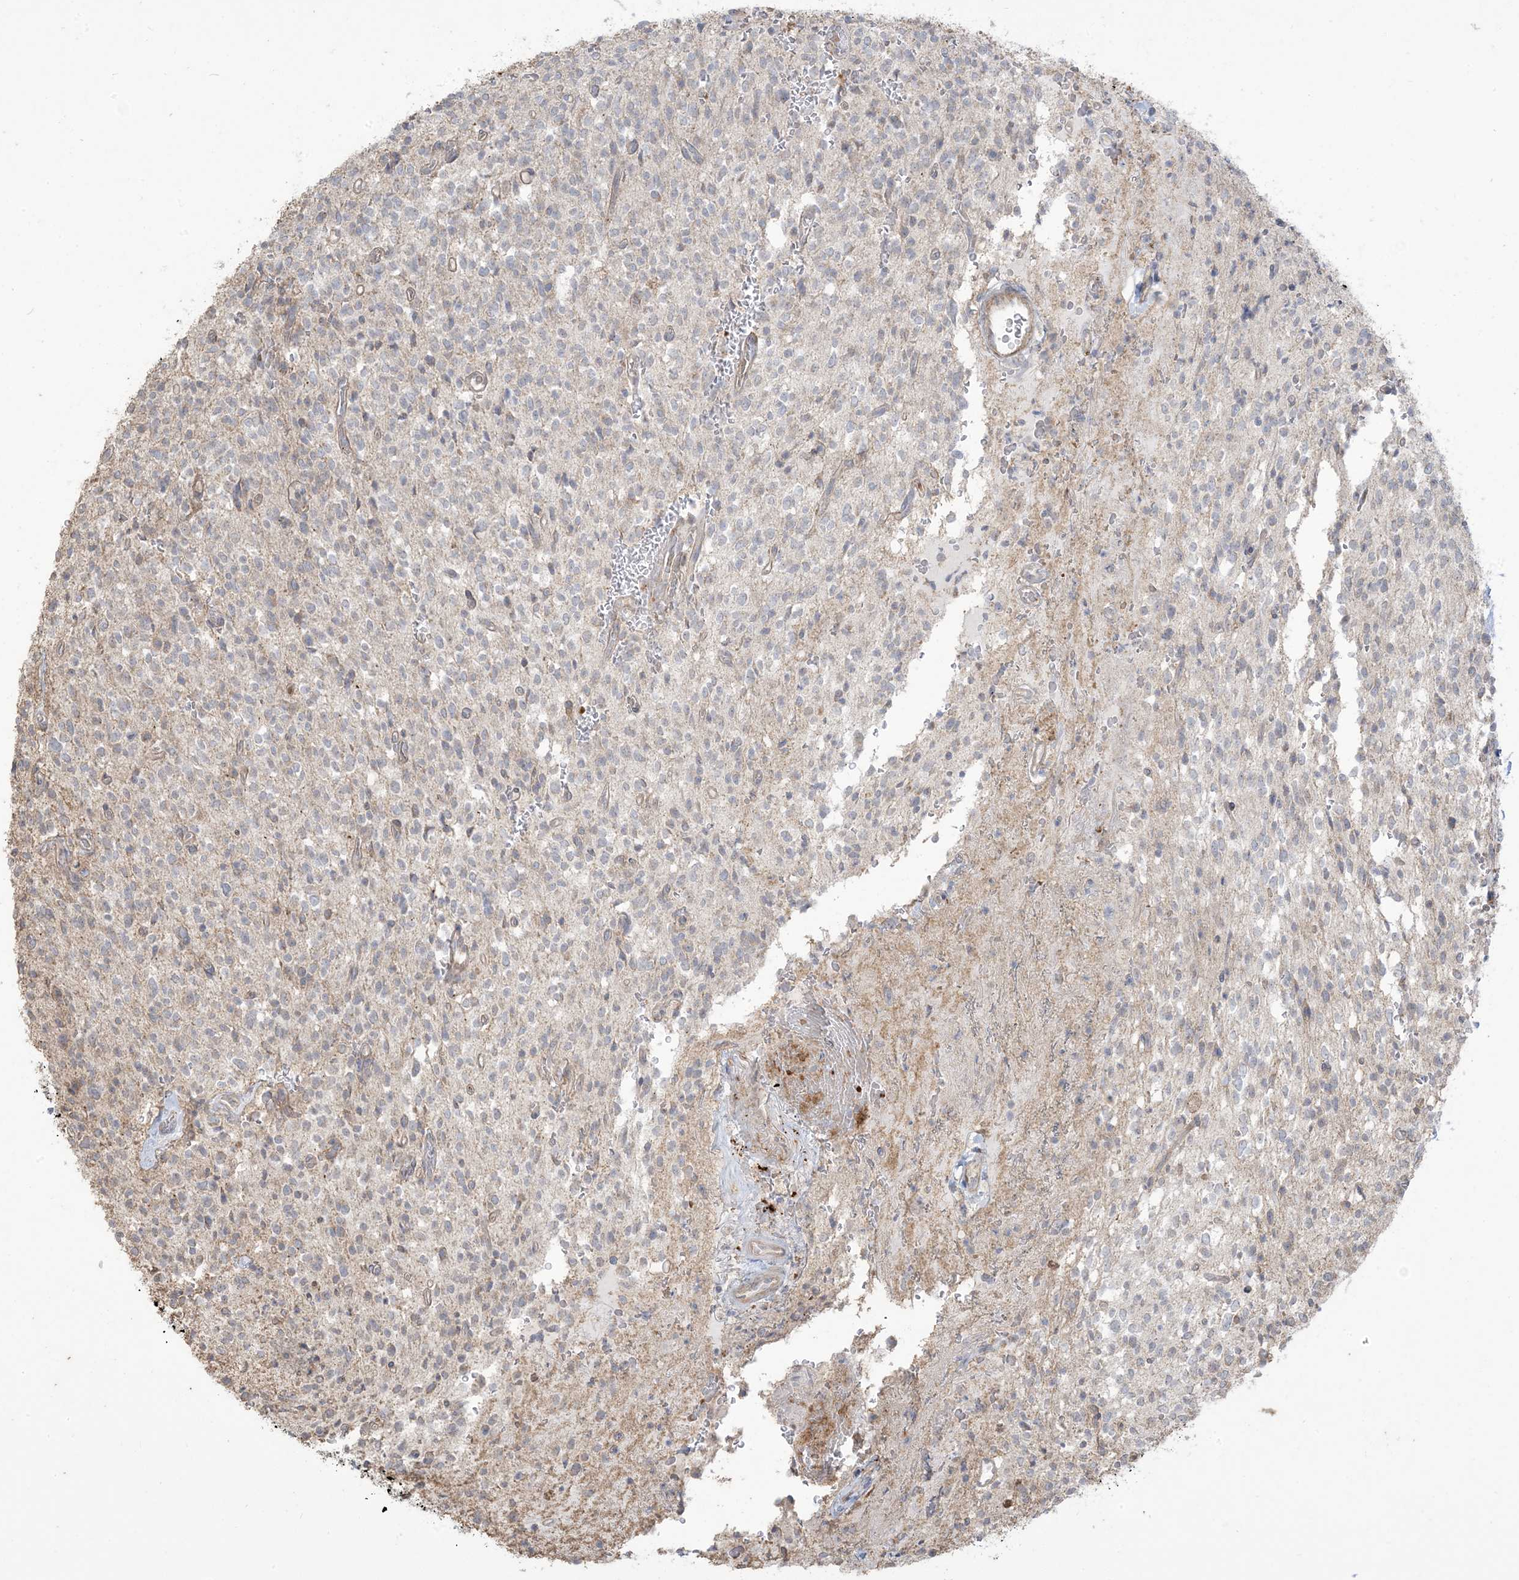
{"staining": {"intensity": "negative", "quantity": "none", "location": "none"}, "tissue": "glioma", "cell_type": "Tumor cells", "image_type": "cancer", "snomed": [{"axis": "morphology", "description": "Glioma, malignant, High grade"}, {"axis": "topography", "description": "Brain"}], "caption": "Immunohistochemistry (IHC) micrograph of human high-grade glioma (malignant) stained for a protein (brown), which exhibits no expression in tumor cells. (DAB IHC visualized using brightfield microscopy, high magnification).", "gene": "KLHL18", "patient": {"sex": "male", "age": 34}}